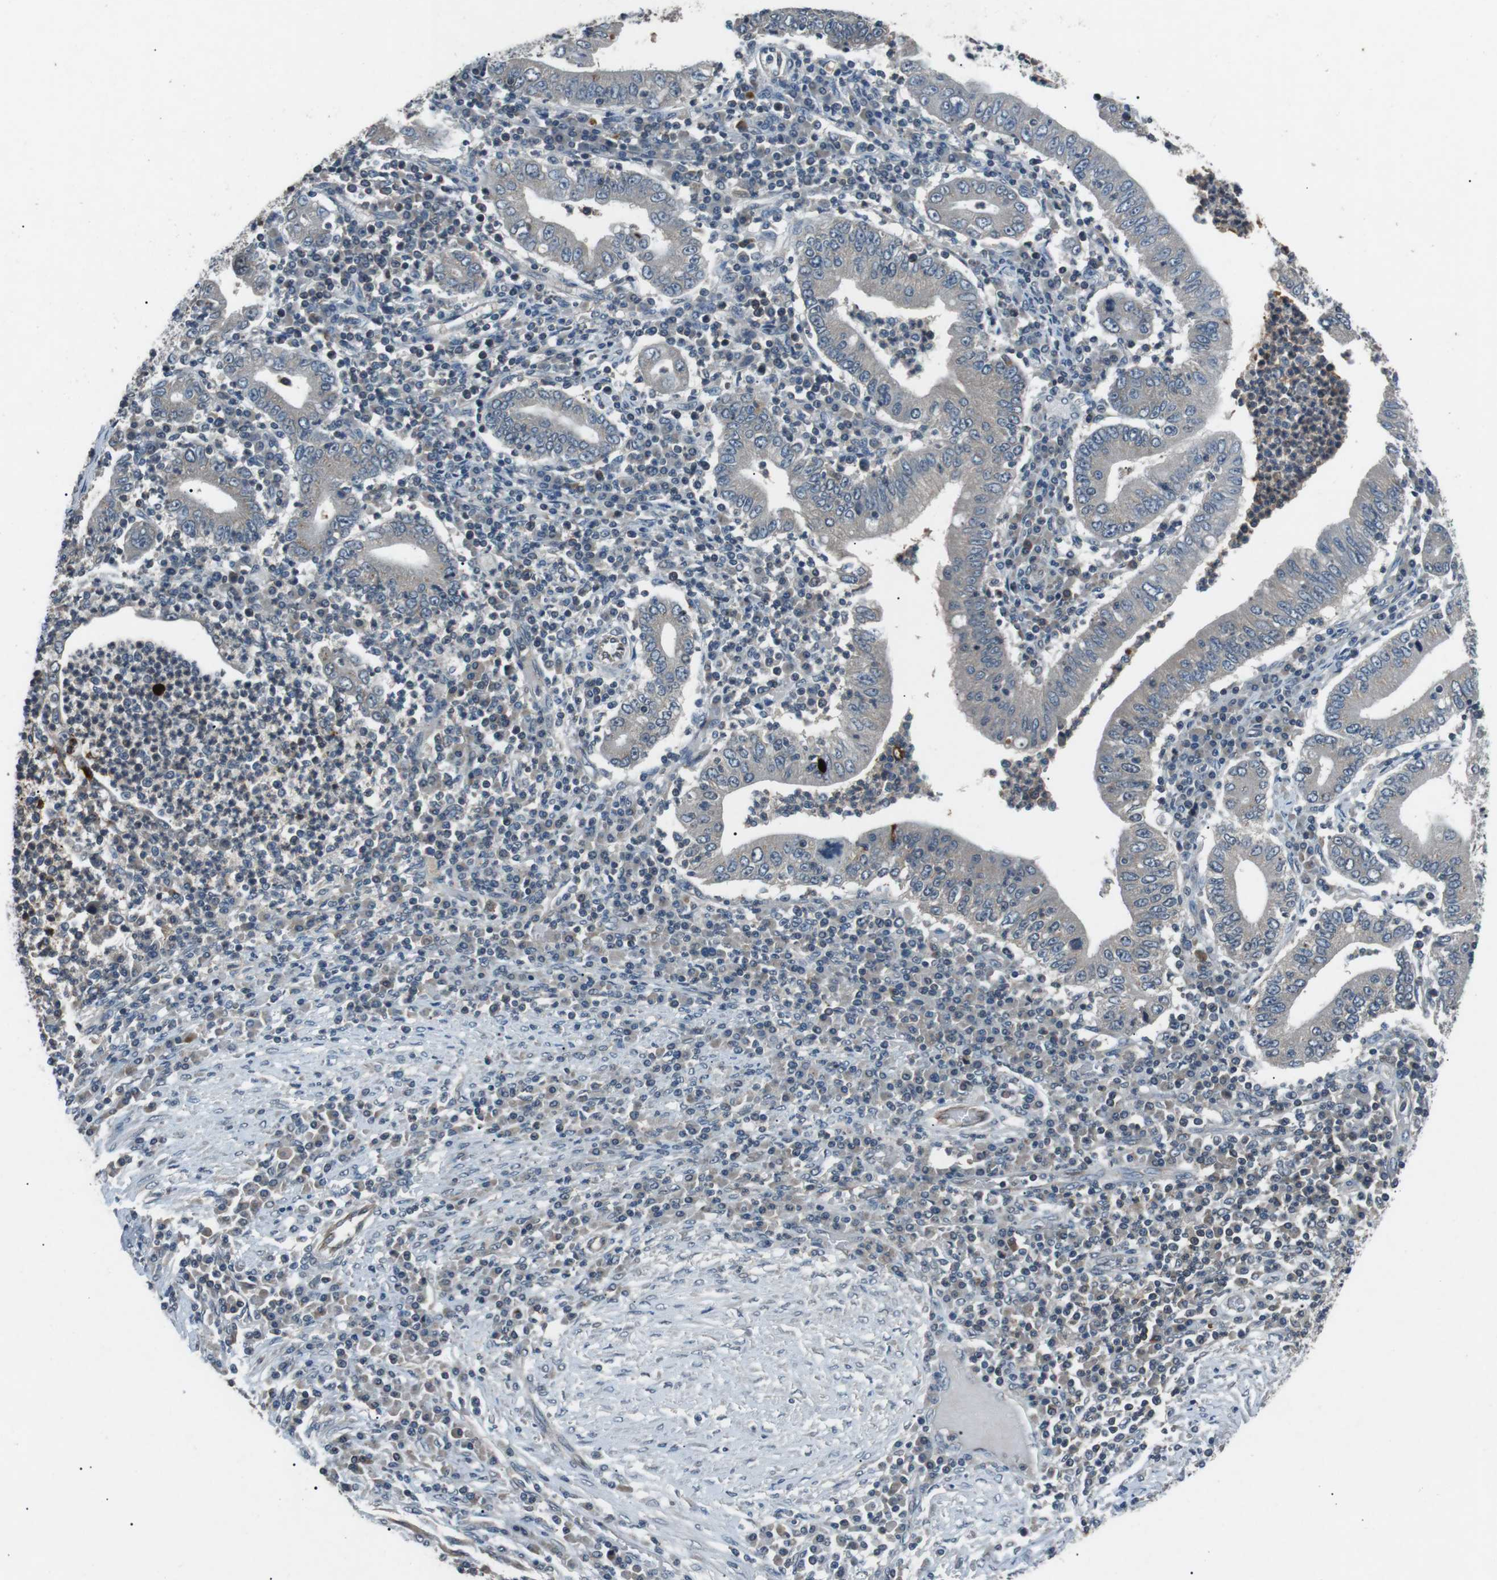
{"staining": {"intensity": "negative", "quantity": "none", "location": "none"}, "tissue": "stomach cancer", "cell_type": "Tumor cells", "image_type": "cancer", "snomed": [{"axis": "morphology", "description": "Normal tissue, NOS"}, {"axis": "morphology", "description": "Adenocarcinoma, NOS"}, {"axis": "topography", "description": "Esophagus"}, {"axis": "topography", "description": "Stomach, upper"}, {"axis": "topography", "description": "Peripheral nerve tissue"}], "caption": "High power microscopy photomicrograph of an immunohistochemistry photomicrograph of adenocarcinoma (stomach), revealing no significant positivity in tumor cells.", "gene": "NEK7", "patient": {"sex": "male", "age": 62}}